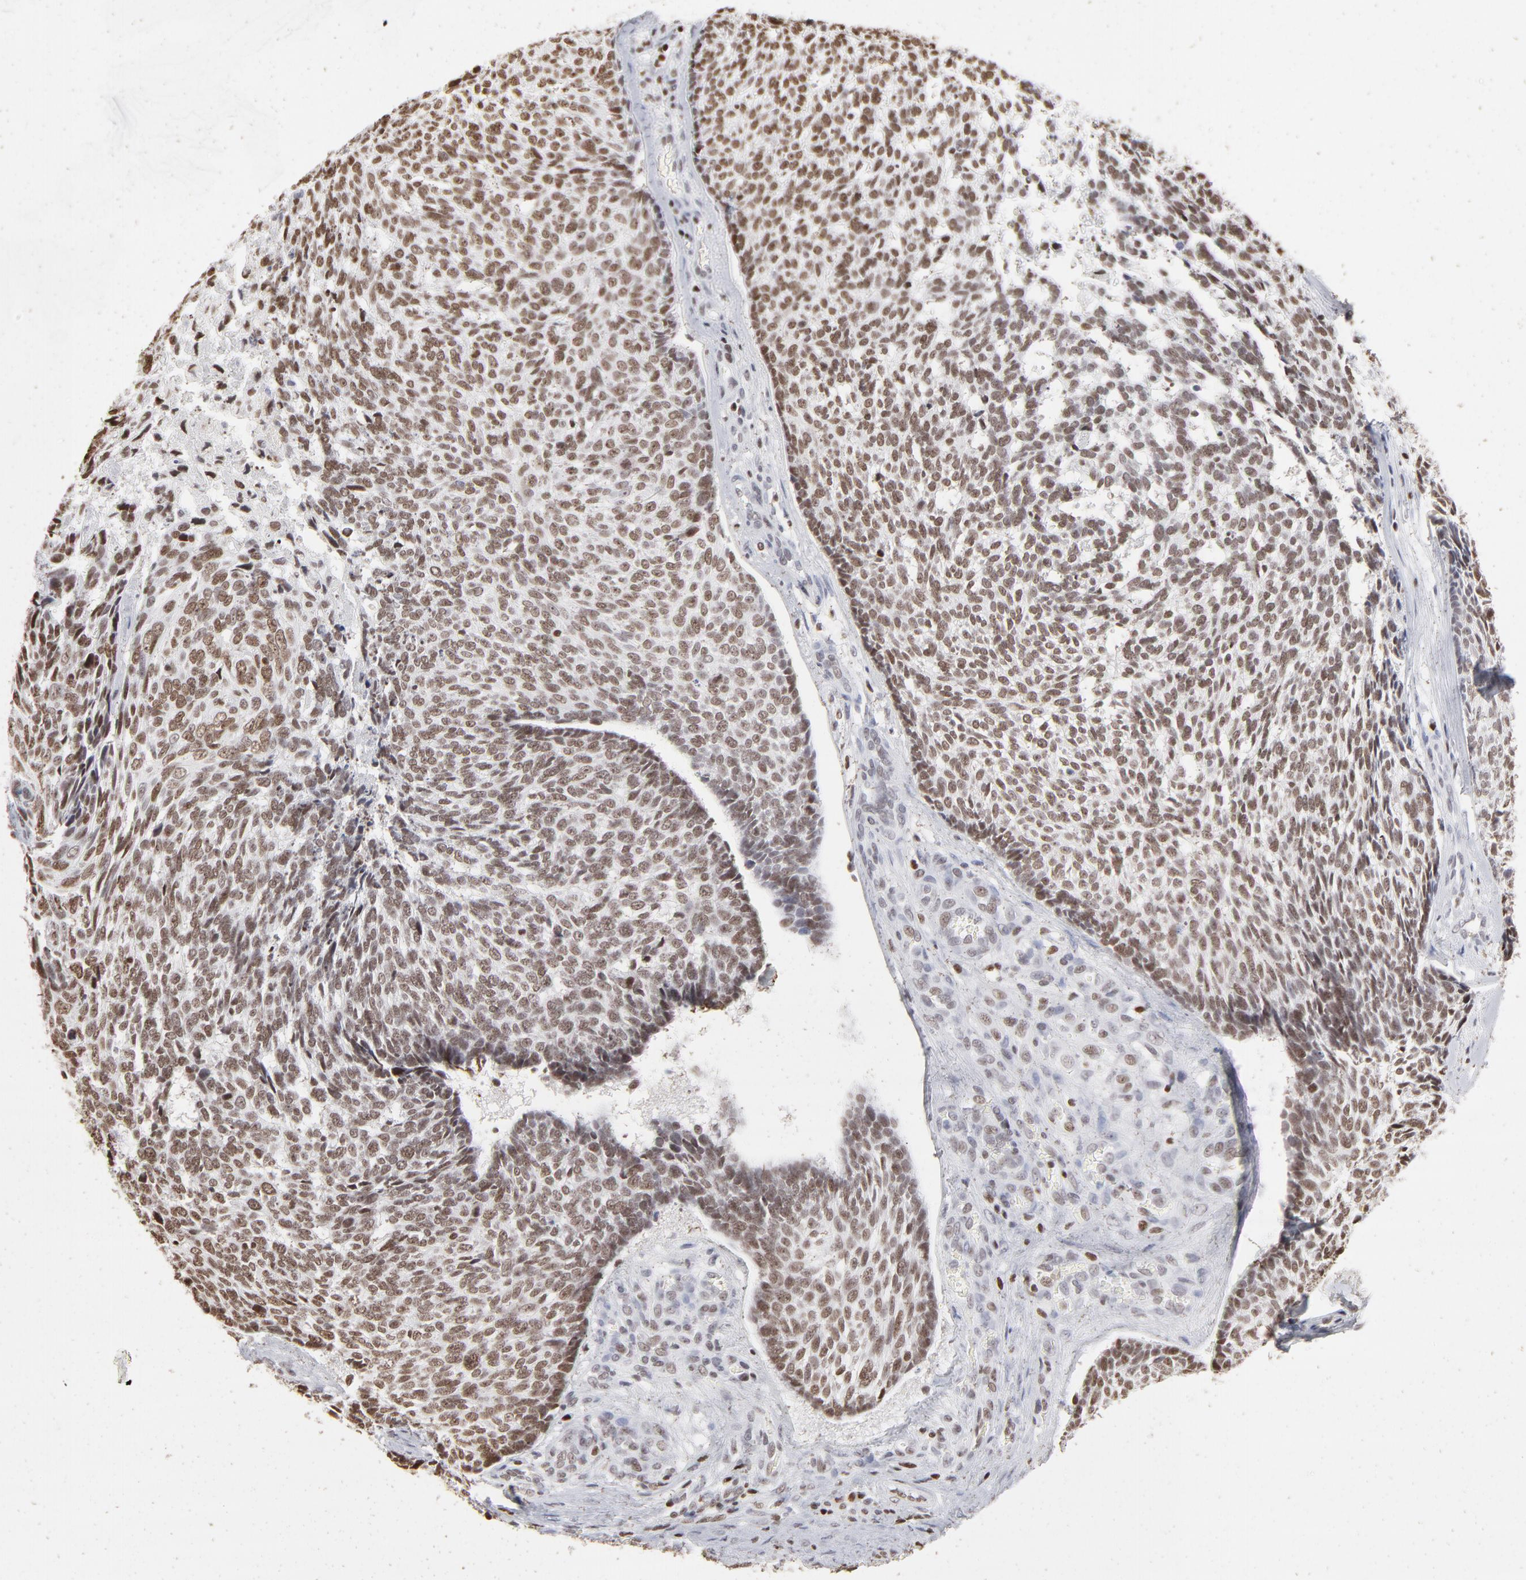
{"staining": {"intensity": "moderate", "quantity": ">75%", "location": "nuclear"}, "tissue": "skin cancer", "cell_type": "Tumor cells", "image_type": "cancer", "snomed": [{"axis": "morphology", "description": "Basal cell carcinoma"}, {"axis": "topography", "description": "Skin"}], "caption": "Immunohistochemistry histopathology image of basal cell carcinoma (skin) stained for a protein (brown), which reveals medium levels of moderate nuclear positivity in approximately >75% of tumor cells.", "gene": "PARP1", "patient": {"sex": "male", "age": 72}}